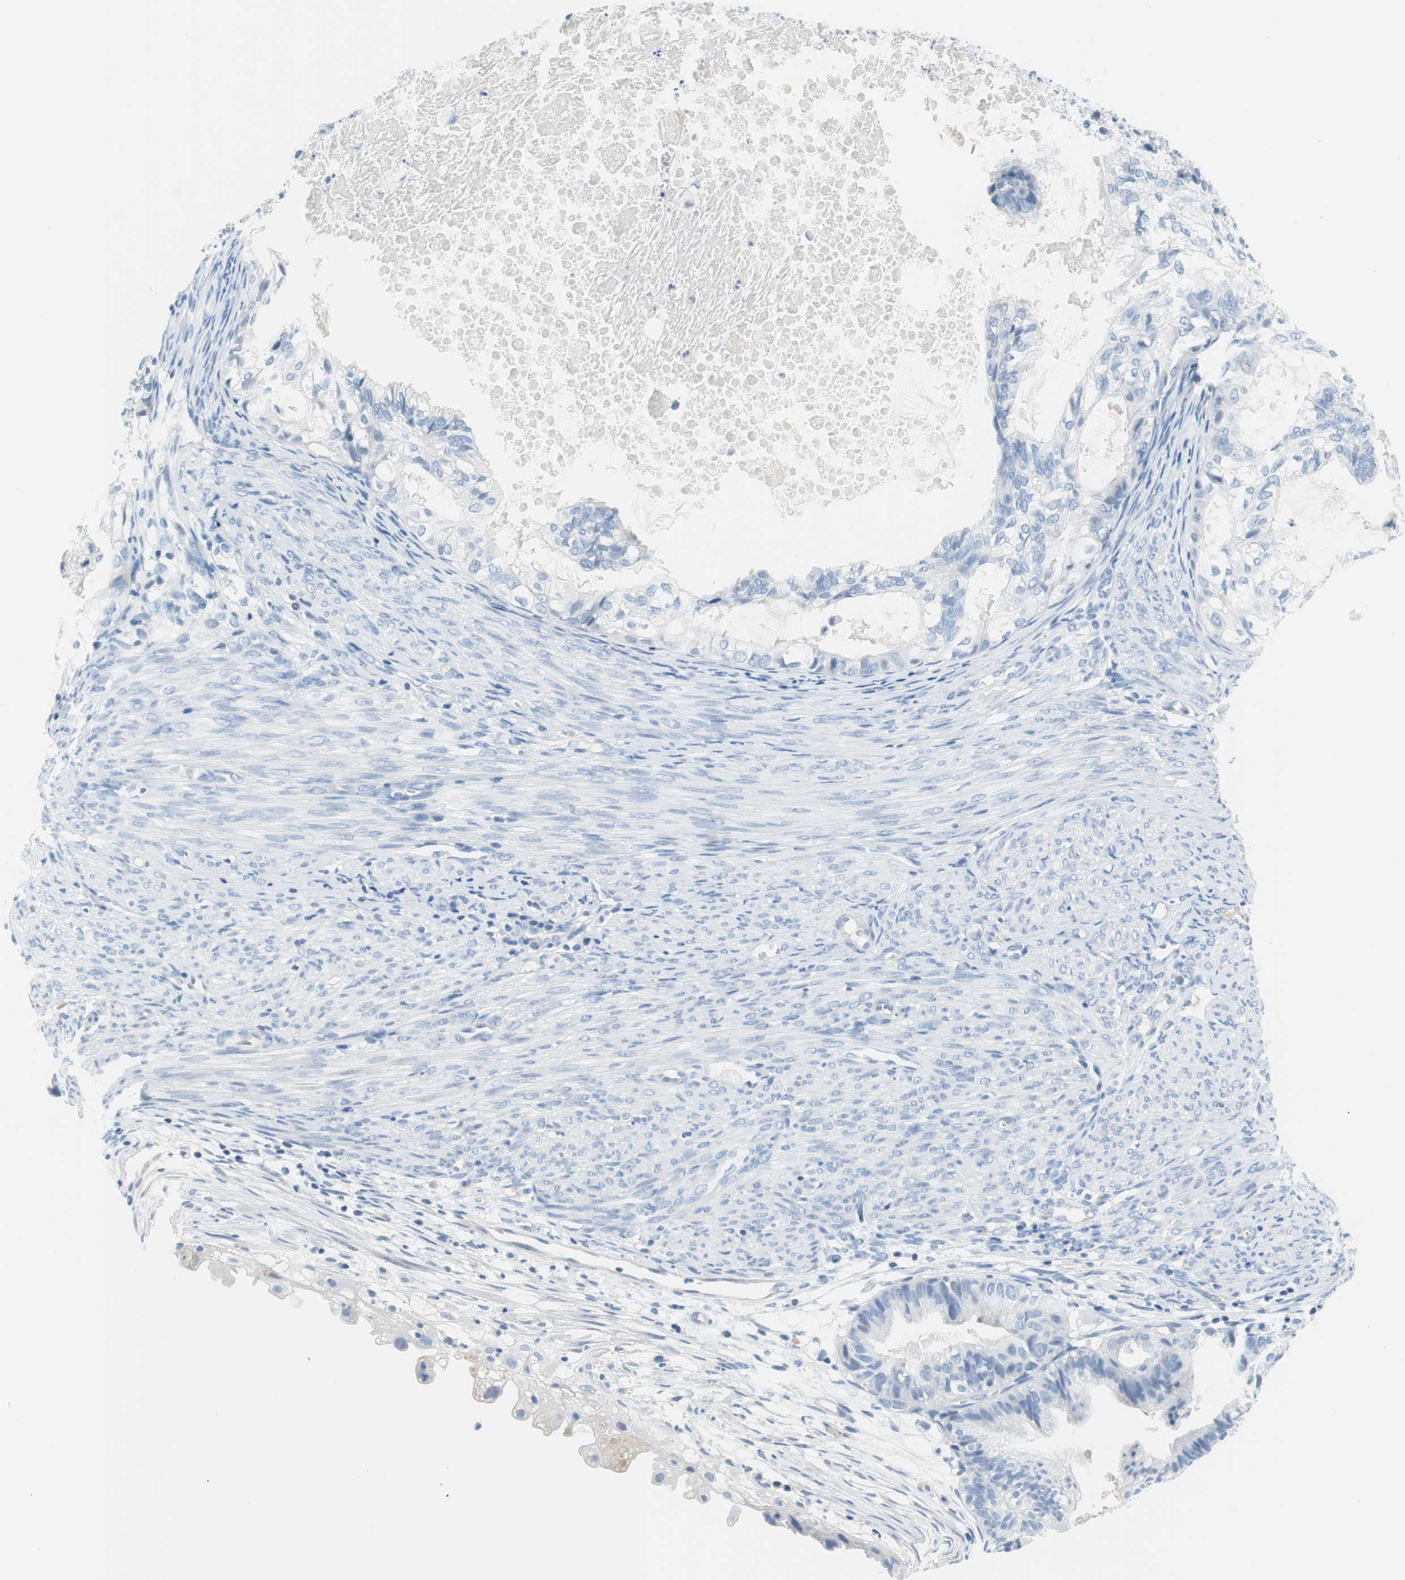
{"staining": {"intensity": "negative", "quantity": "none", "location": "none"}, "tissue": "cervical cancer", "cell_type": "Tumor cells", "image_type": "cancer", "snomed": [{"axis": "morphology", "description": "Normal tissue, NOS"}, {"axis": "morphology", "description": "Adenocarcinoma, NOS"}, {"axis": "topography", "description": "Cervix"}, {"axis": "topography", "description": "Endometrium"}], "caption": "High magnification brightfield microscopy of adenocarcinoma (cervical) stained with DAB (3,3'-diaminobenzidine) (brown) and counterstained with hematoxylin (blue): tumor cells show no significant staining. Brightfield microscopy of immunohistochemistry stained with DAB (3,3'-diaminobenzidine) (brown) and hematoxylin (blue), captured at high magnification.", "gene": "MYH1", "patient": {"sex": "female", "age": 86}}